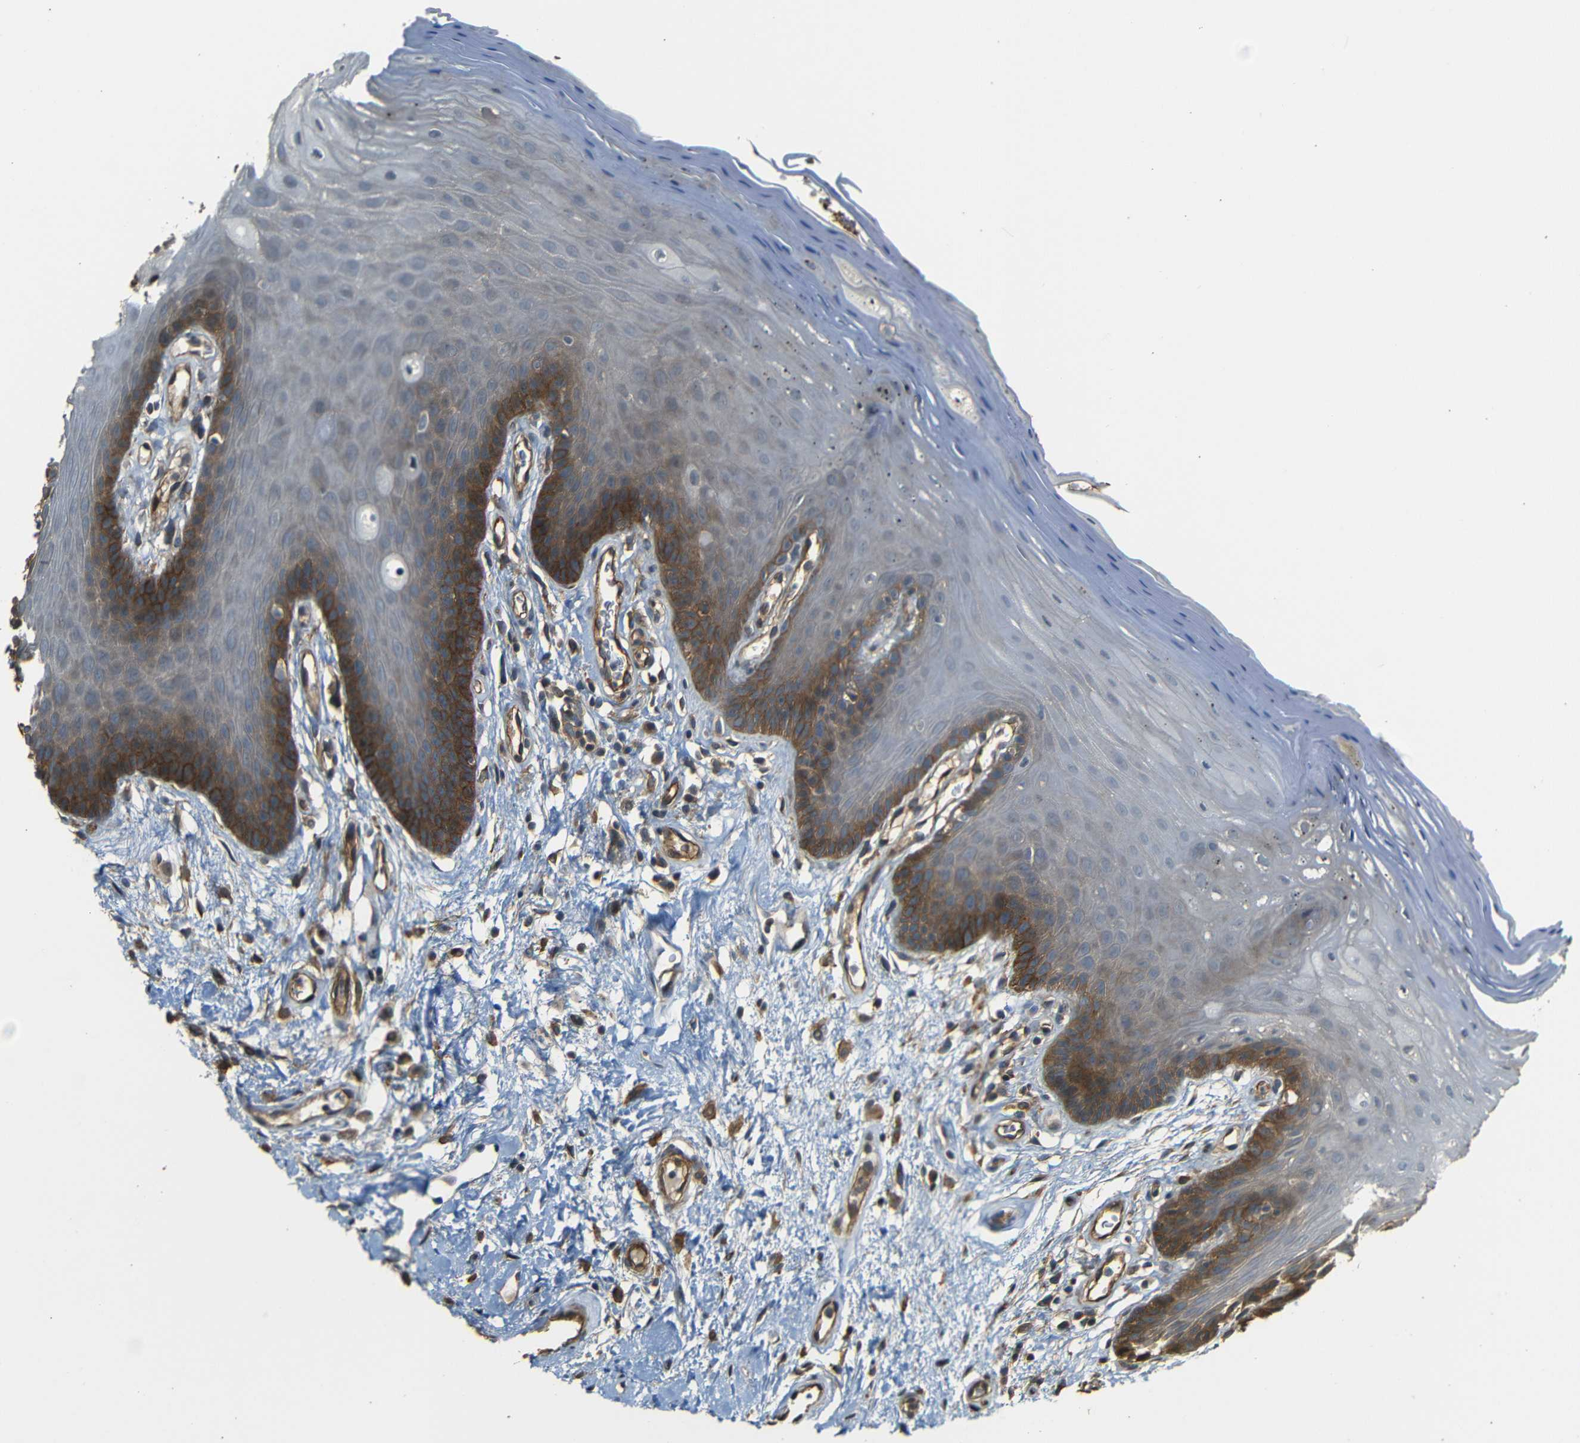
{"staining": {"intensity": "strong", "quantity": "<25%", "location": "cytoplasmic/membranous"}, "tissue": "oral mucosa", "cell_type": "Squamous epithelial cells", "image_type": "normal", "snomed": [{"axis": "morphology", "description": "Normal tissue, NOS"}, {"axis": "morphology", "description": "Squamous cell carcinoma, NOS"}, {"axis": "topography", "description": "Skeletal muscle"}, {"axis": "topography", "description": "Adipose tissue"}, {"axis": "topography", "description": "Vascular tissue"}, {"axis": "topography", "description": "Oral tissue"}, {"axis": "topography", "description": "Peripheral nerve tissue"}, {"axis": "topography", "description": "Head-Neck"}], "caption": "Oral mucosa stained with IHC displays strong cytoplasmic/membranous staining in approximately <25% of squamous epithelial cells.", "gene": "RELL1", "patient": {"sex": "male", "age": 71}}